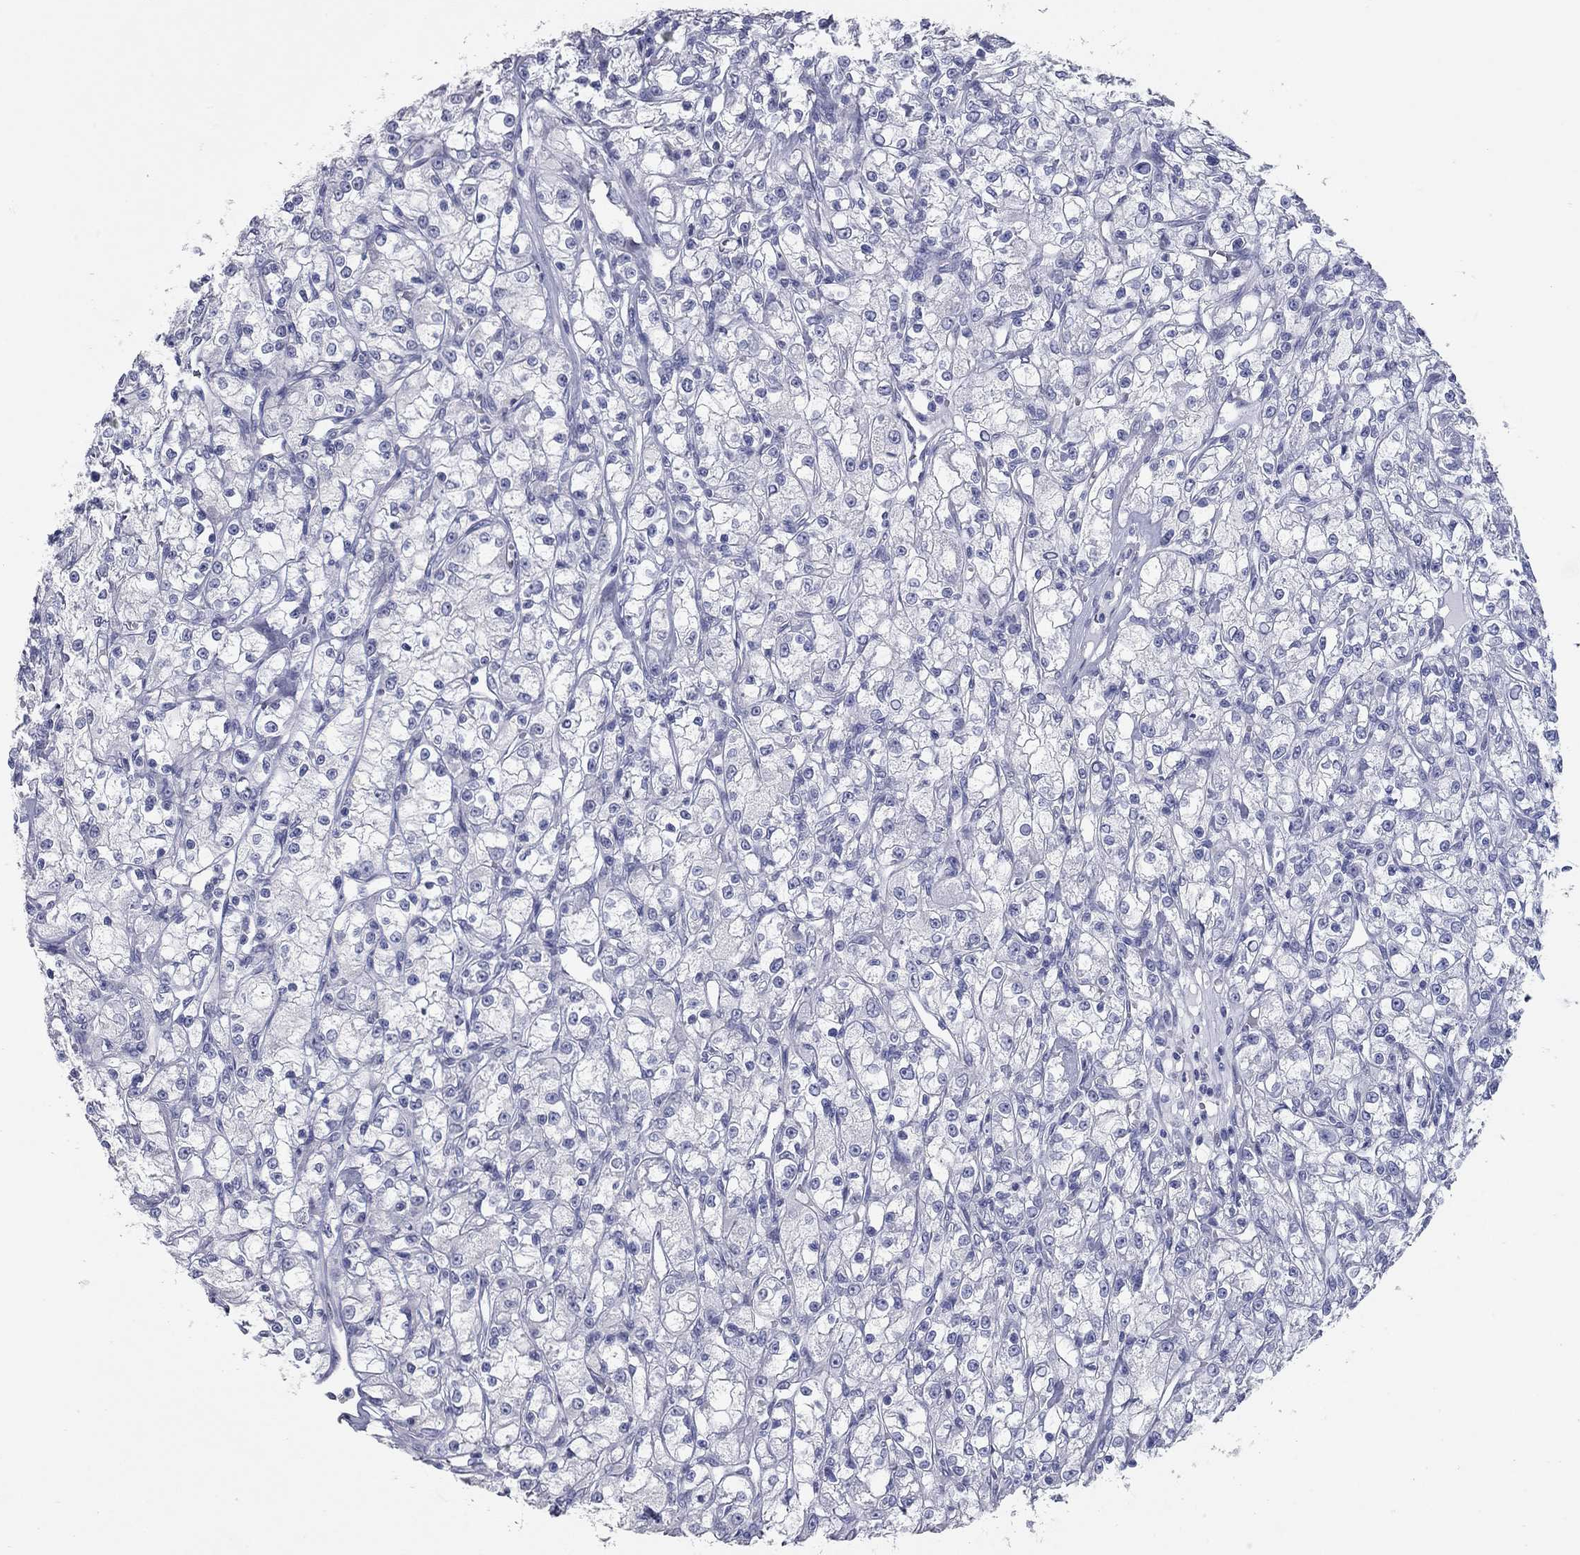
{"staining": {"intensity": "negative", "quantity": "none", "location": "none"}, "tissue": "renal cancer", "cell_type": "Tumor cells", "image_type": "cancer", "snomed": [{"axis": "morphology", "description": "Adenocarcinoma, NOS"}, {"axis": "topography", "description": "Kidney"}], "caption": "A high-resolution micrograph shows immunohistochemistry (IHC) staining of renal adenocarcinoma, which exhibits no significant expression in tumor cells. (Immunohistochemistry, brightfield microscopy, high magnification).", "gene": "TAC1", "patient": {"sex": "female", "age": 59}}